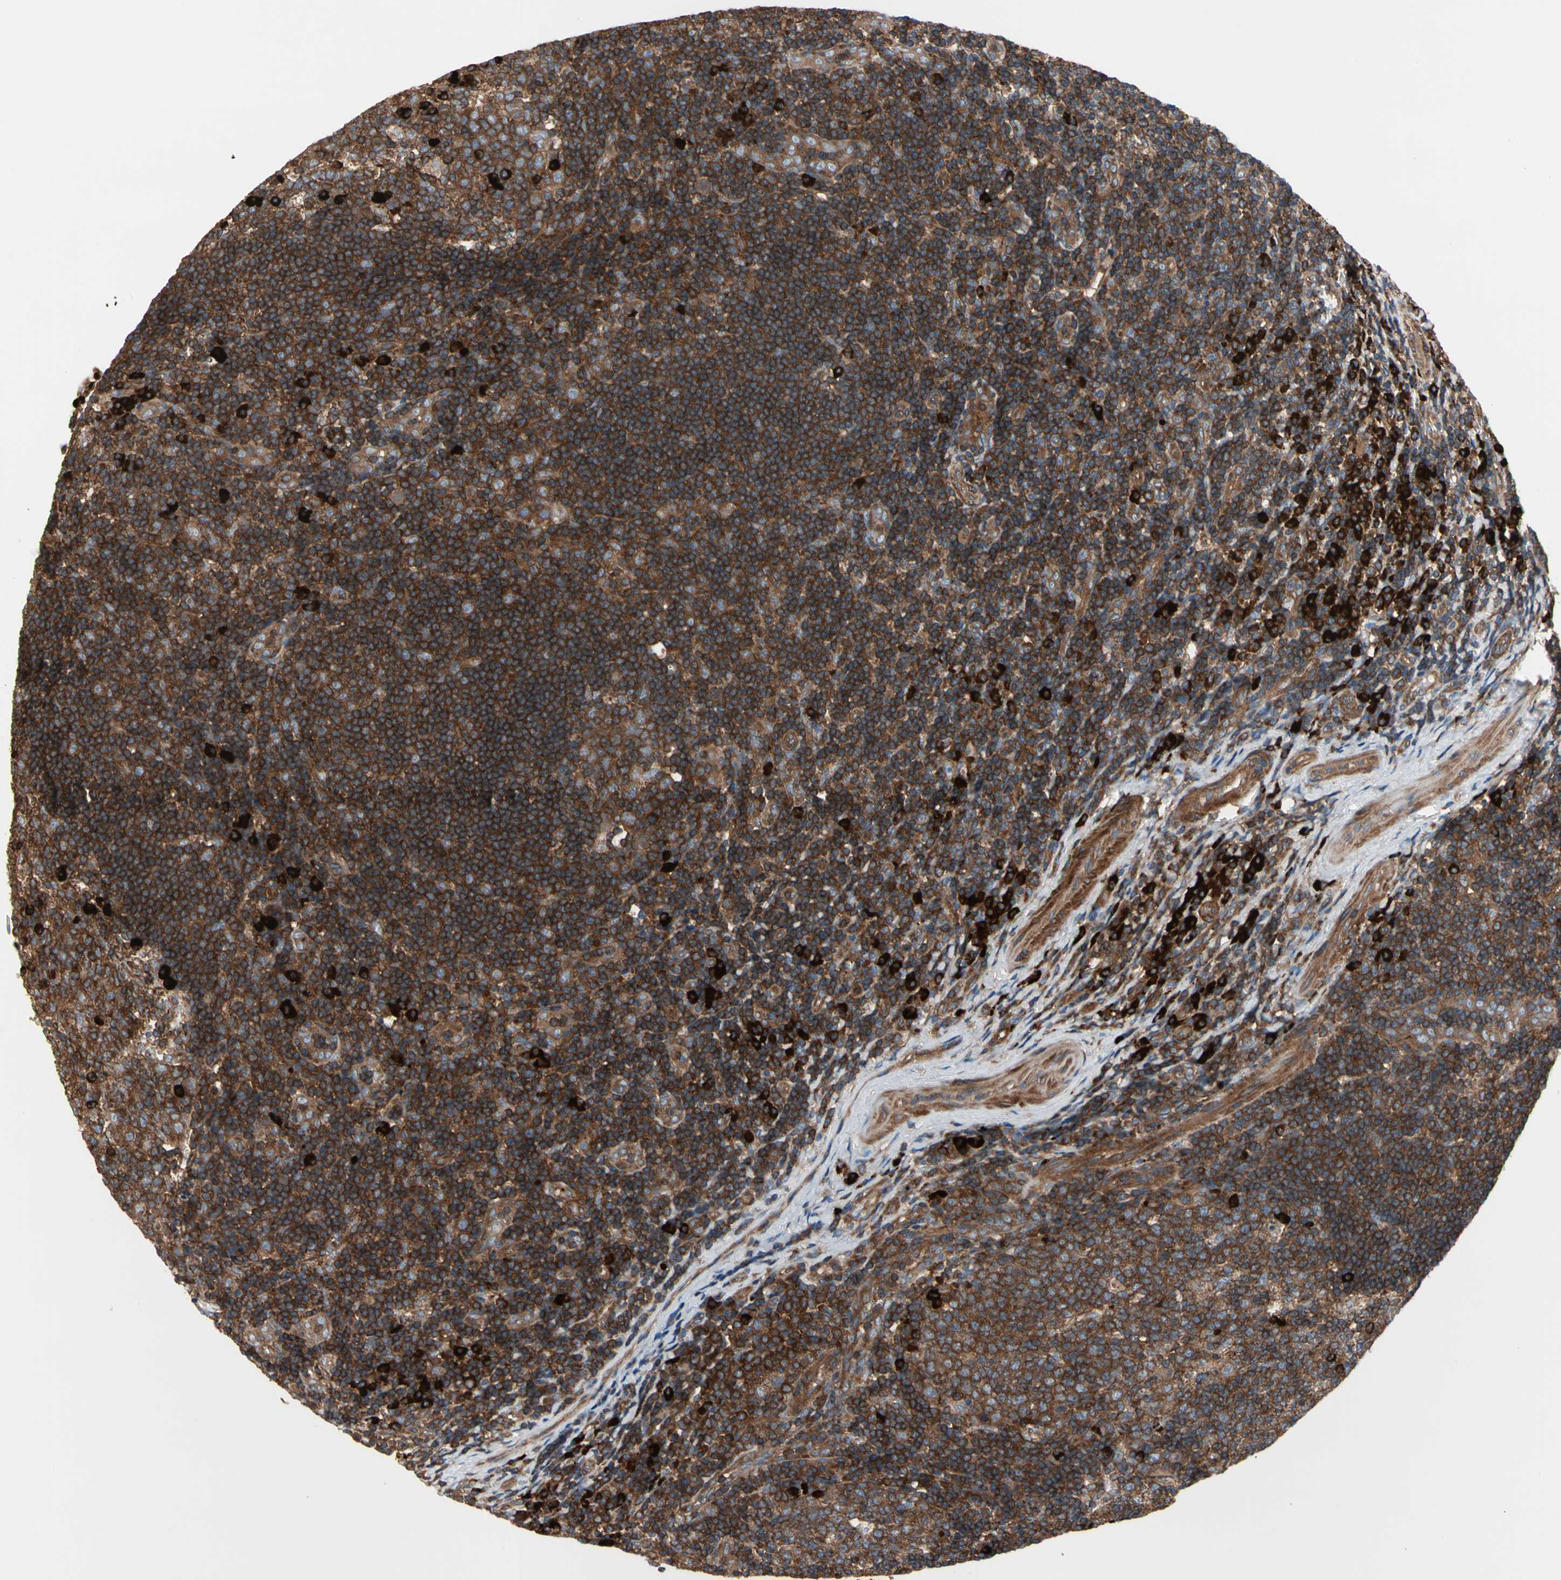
{"staining": {"intensity": "strong", "quantity": ">75%", "location": "cytoplasmic/membranous"}, "tissue": "tonsil", "cell_type": "Germinal center cells", "image_type": "normal", "snomed": [{"axis": "morphology", "description": "Normal tissue, NOS"}, {"axis": "topography", "description": "Tonsil"}], "caption": "Immunohistochemical staining of normal tonsil exhibits high levels of strong cytoplasmic/membranous expression in approximately >75% of germinal center cells.", "gene": "ROCK1", "patient": {"sex": "female", "age": 40}}